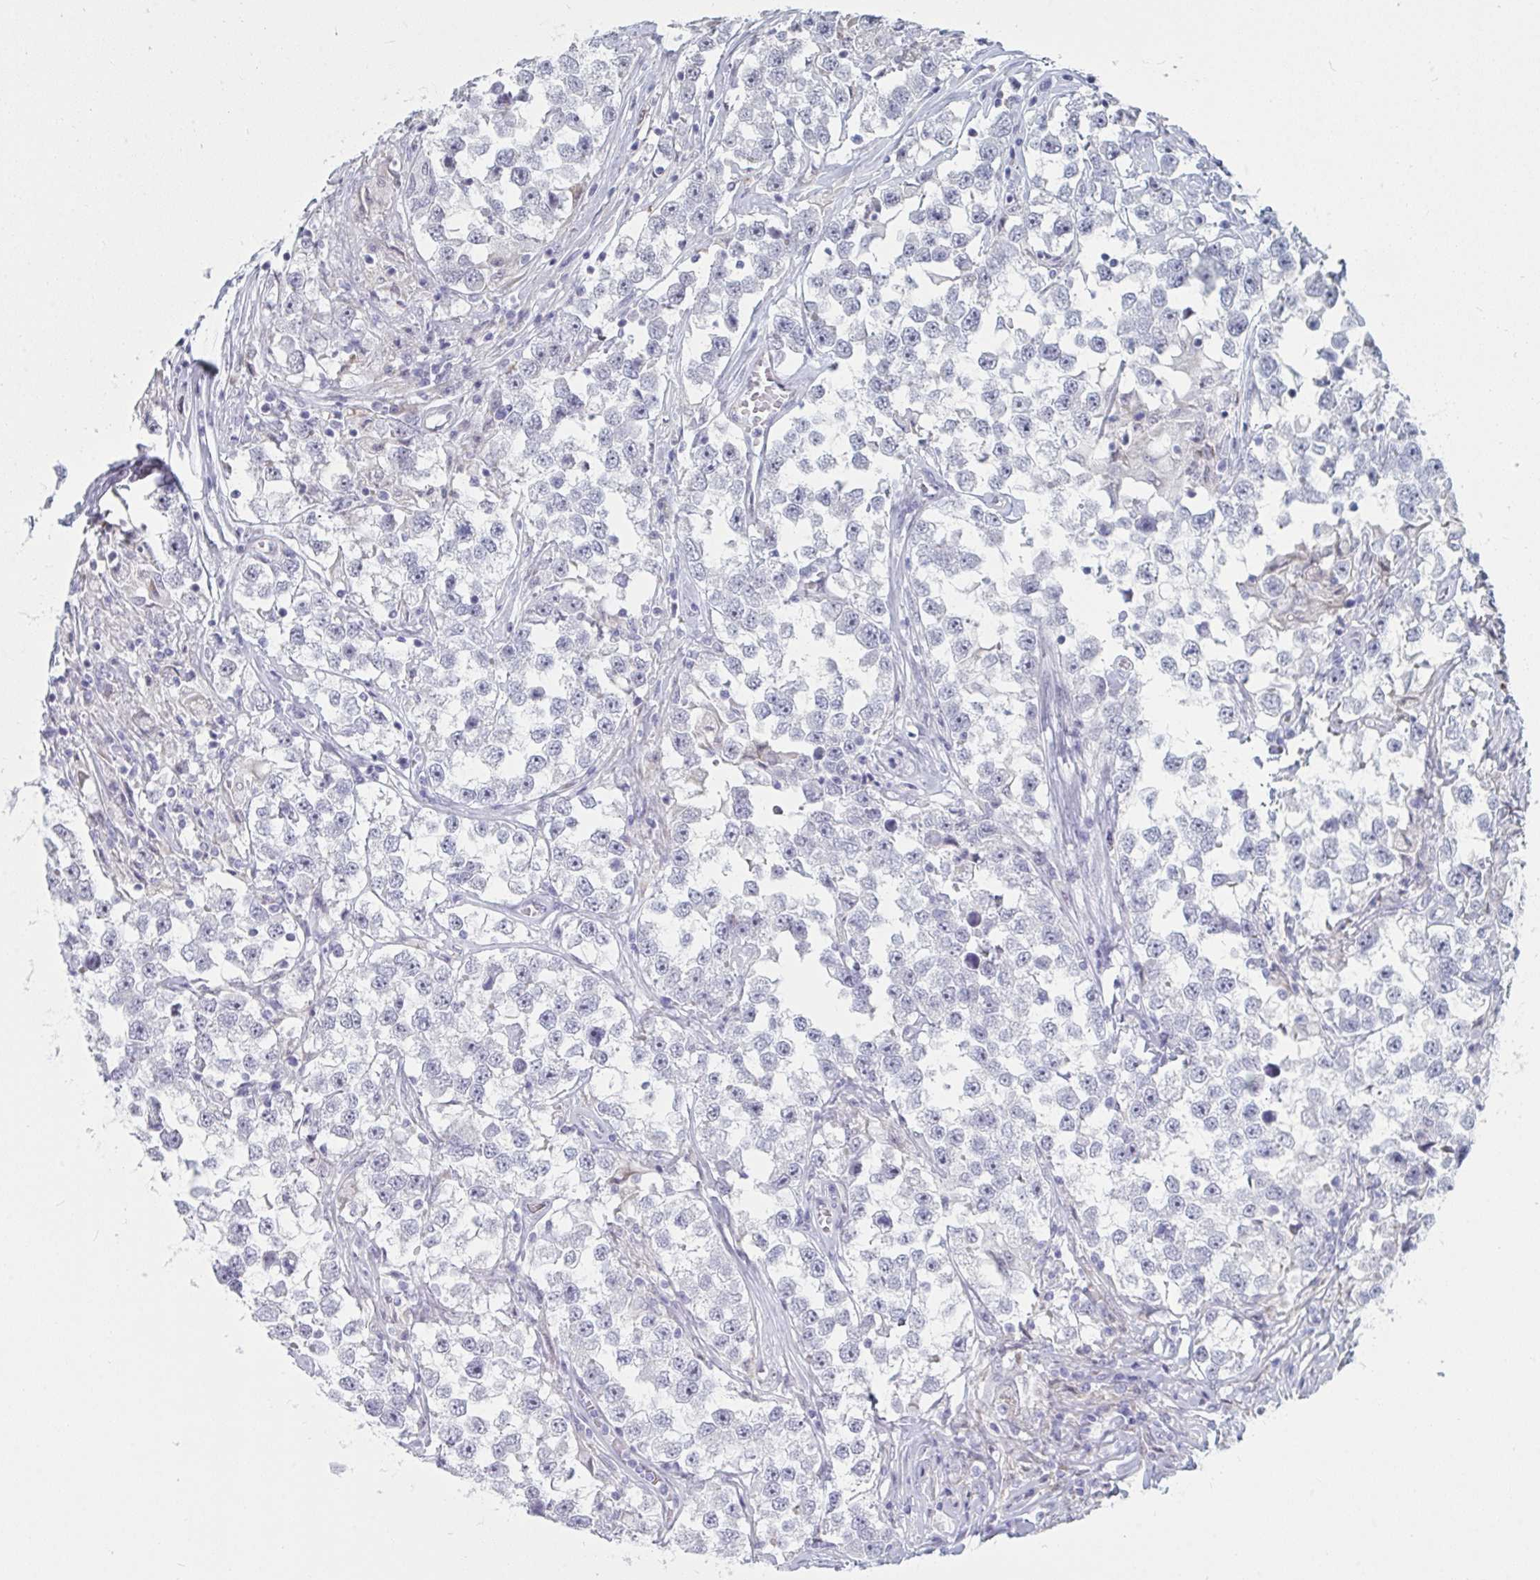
{"staining": {"intensity": "negative", "quantity": "none", "location": "none"}, "tissue": "testis cancer", "cell_type": "Tumor cells", "image_type": "cancer", "snomed": [{"axis": "morphology", "description": "Seminoma, NOS"}, {"axis": "topography", "description": "Testis"}], "caption": "Tumor cells are negative for protein expression in human testis cancer (seminoma). The staining is performed using DAB (3,3'-diaminobenzidine) brown chromogen with nuclei counter-stained in using hematoxylin.", "gene": "FOXA1", "patient": {"sex": "male", "age": 46}}